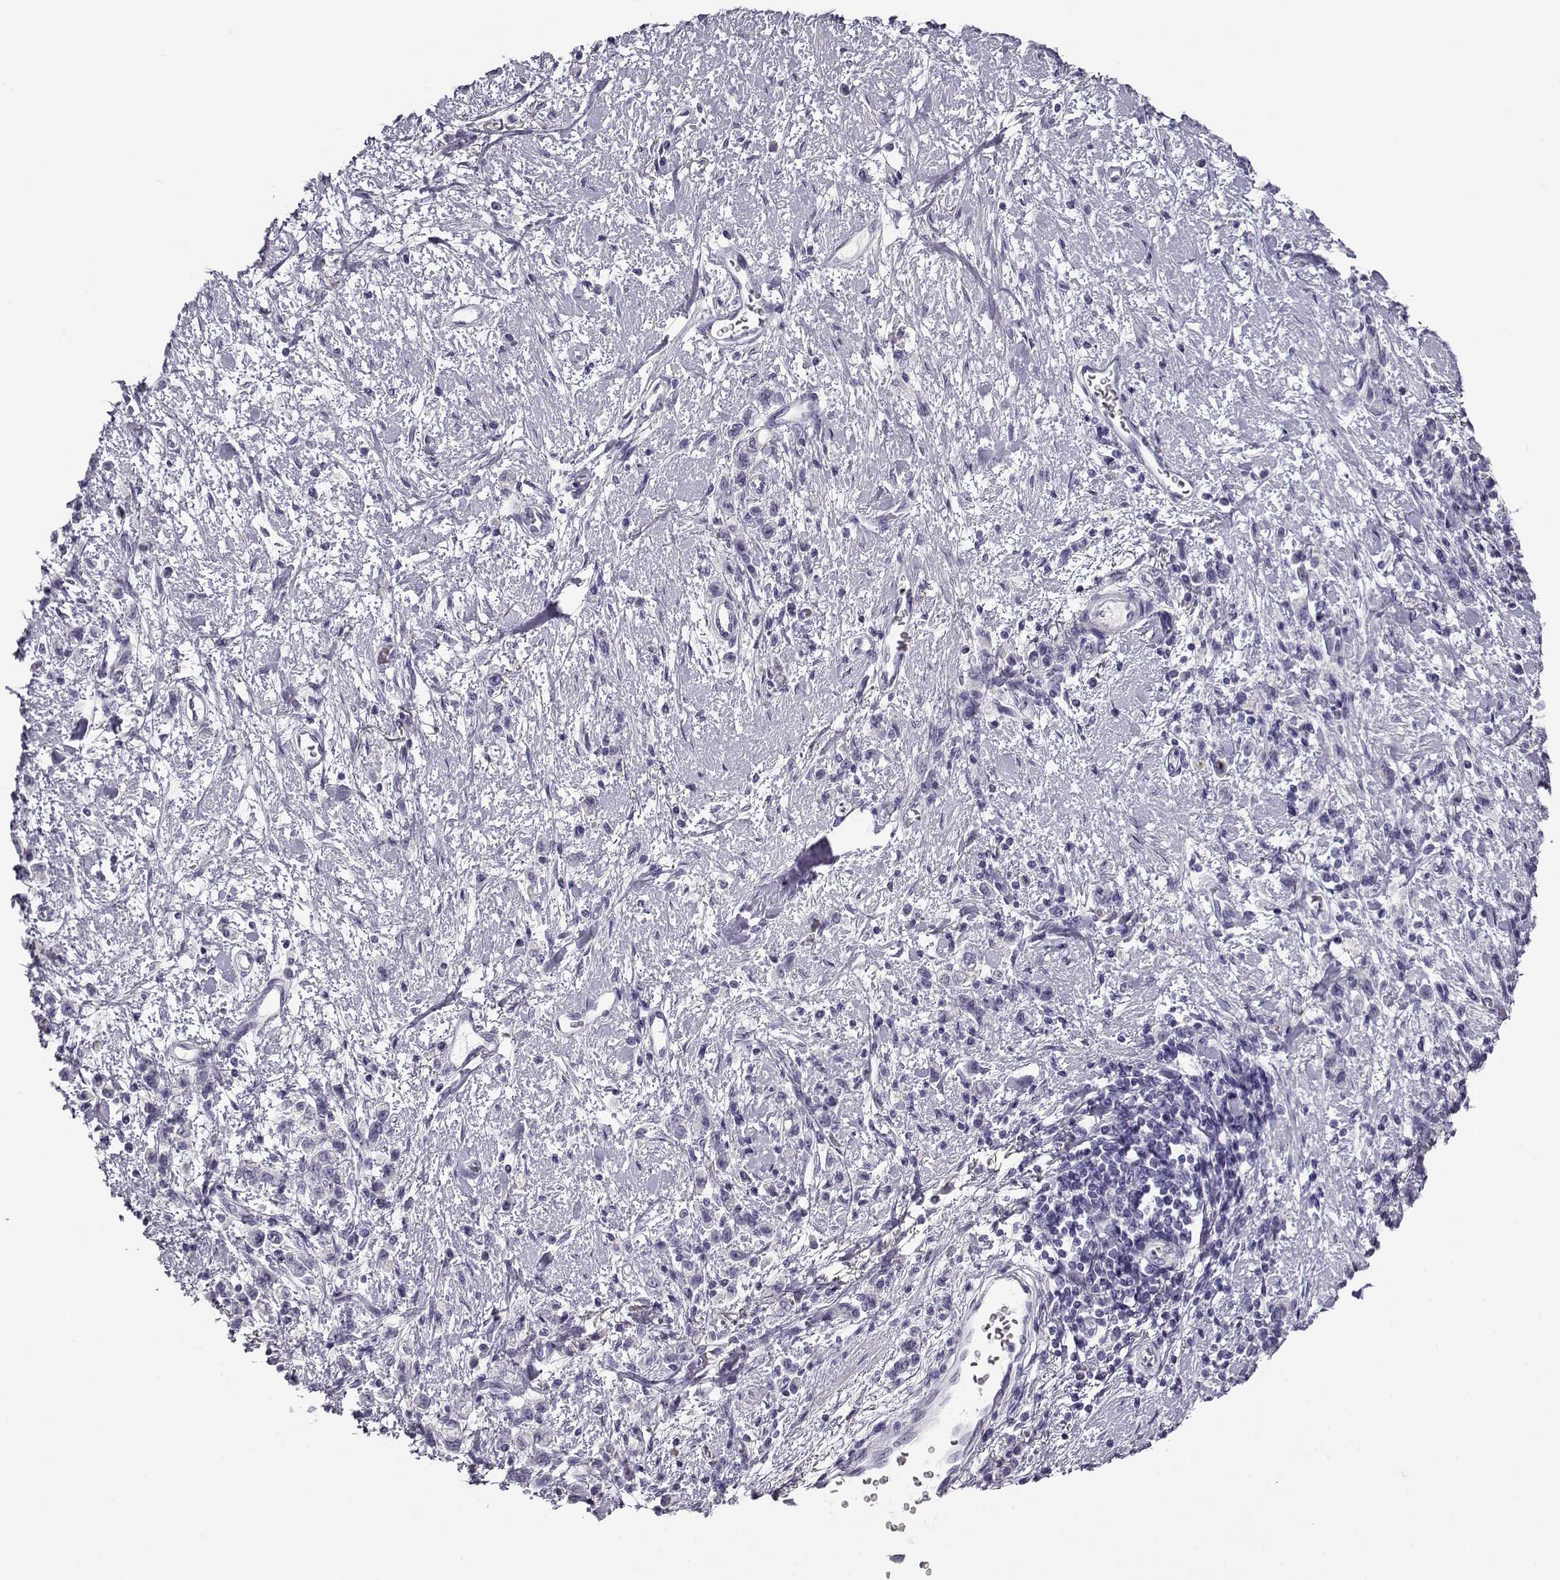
{"staining": {"intensity": "negative", "quantity": "none", "location": "none"}, "tissue": "stomach cancer", "cell_type": "Tumor cells", "image_type": "cancer", "snomed": [{"axis": "morphology", "description": "Adenocarcinoma, NOS"}, {"axis": "topography", "description": "Stomach"}], "caption": "The photomicrograph demonstrates no significant expression in tumor cells of stomach cancer (adenocarcinoma).", "gene": "CABS1", "patient": {"sex": "male", "age": 77}}